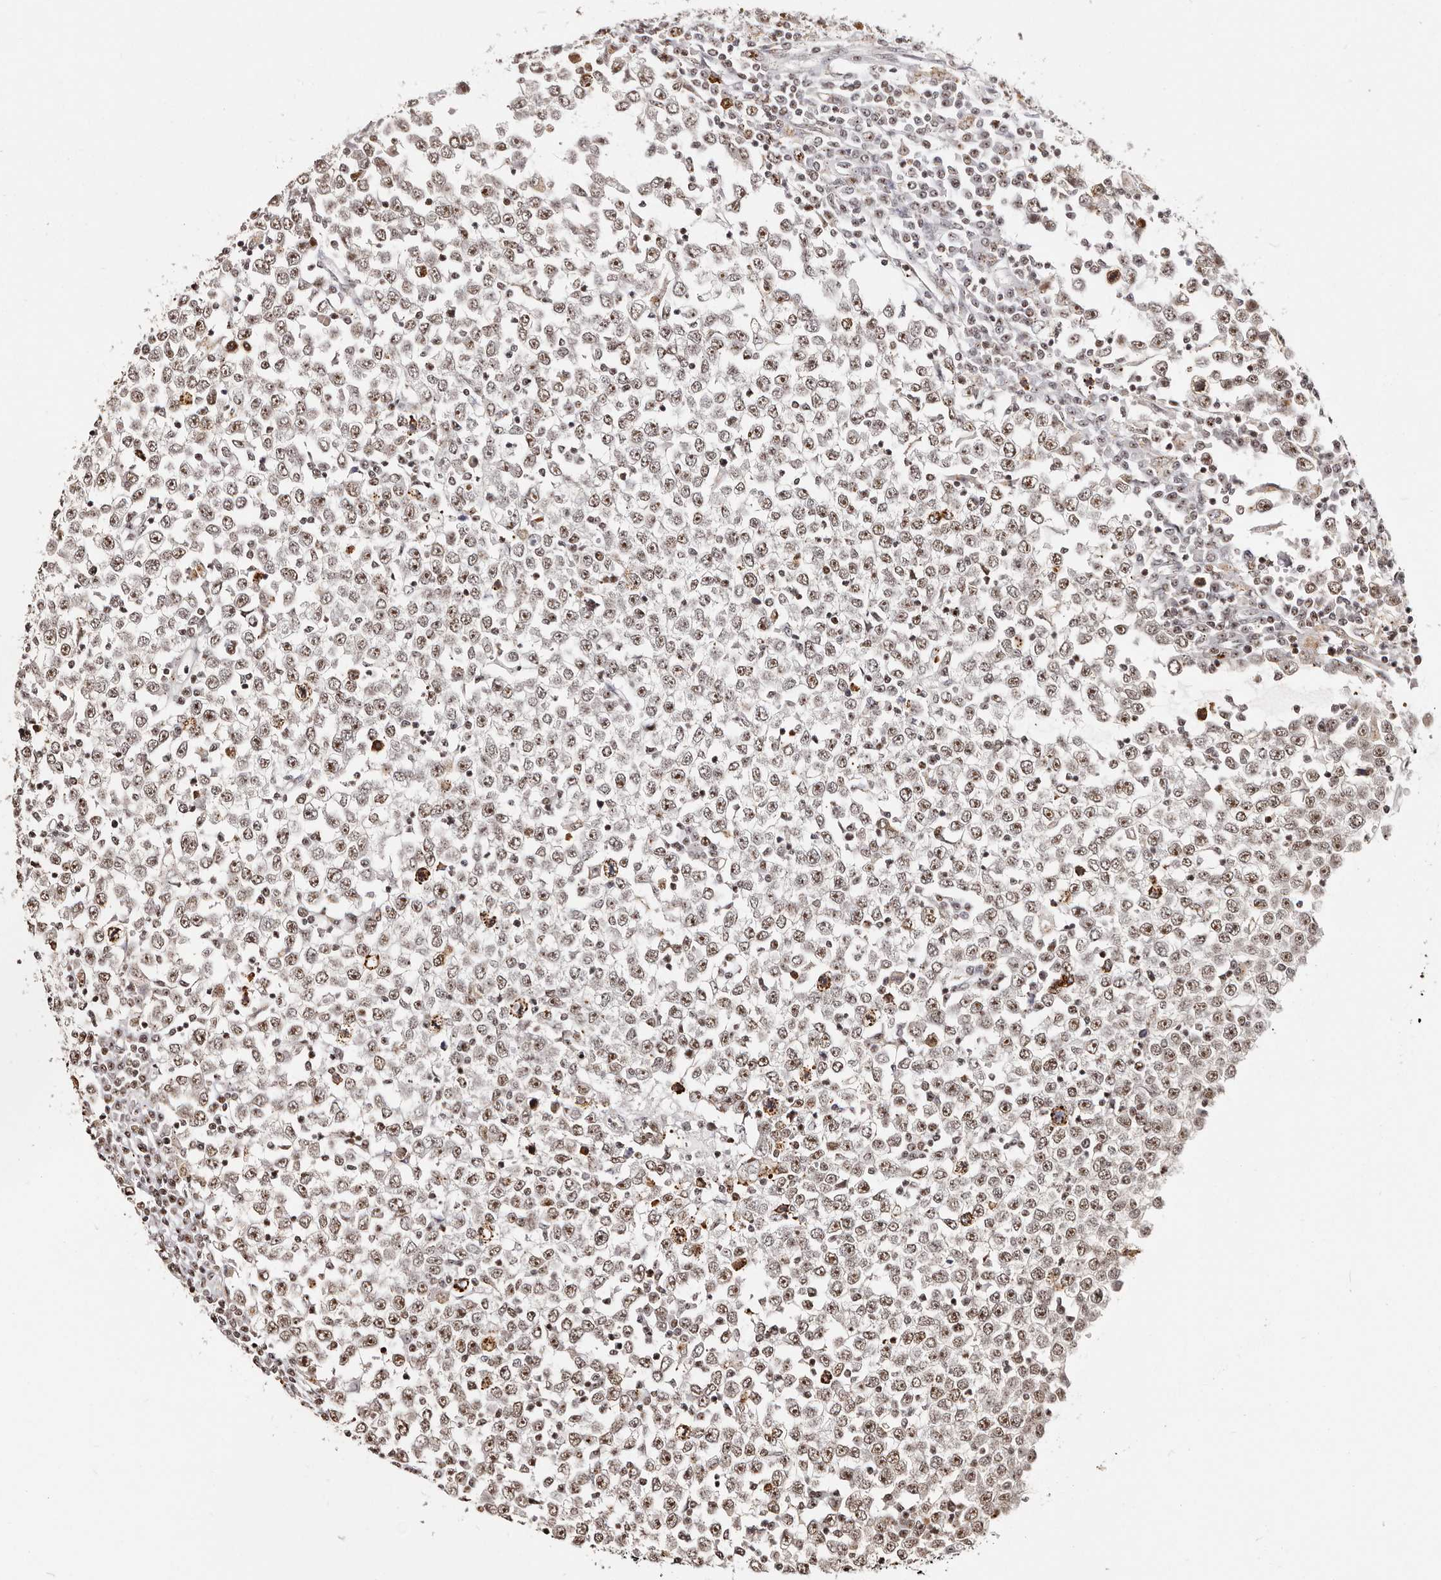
{"staining": {"intensity": "moderate", "quantity": ">75%", "location": "nuclear"}, "tissue": "testis cancer", "cell_type": "Tumor cells", "image_type": "cancer", "snomed": [{"axis": "morphology", "description": "Seminoma, NOS"}, {"axis": "topography", "description": "Testis"}], "caption": "The histopathology image reveals staining of seminoma (testis), revealing moderate nuclear protein positivity (brown color) within tumor cells.", "gene": "IQGAP3", "patient": {"sex": "male", "age": 65}}